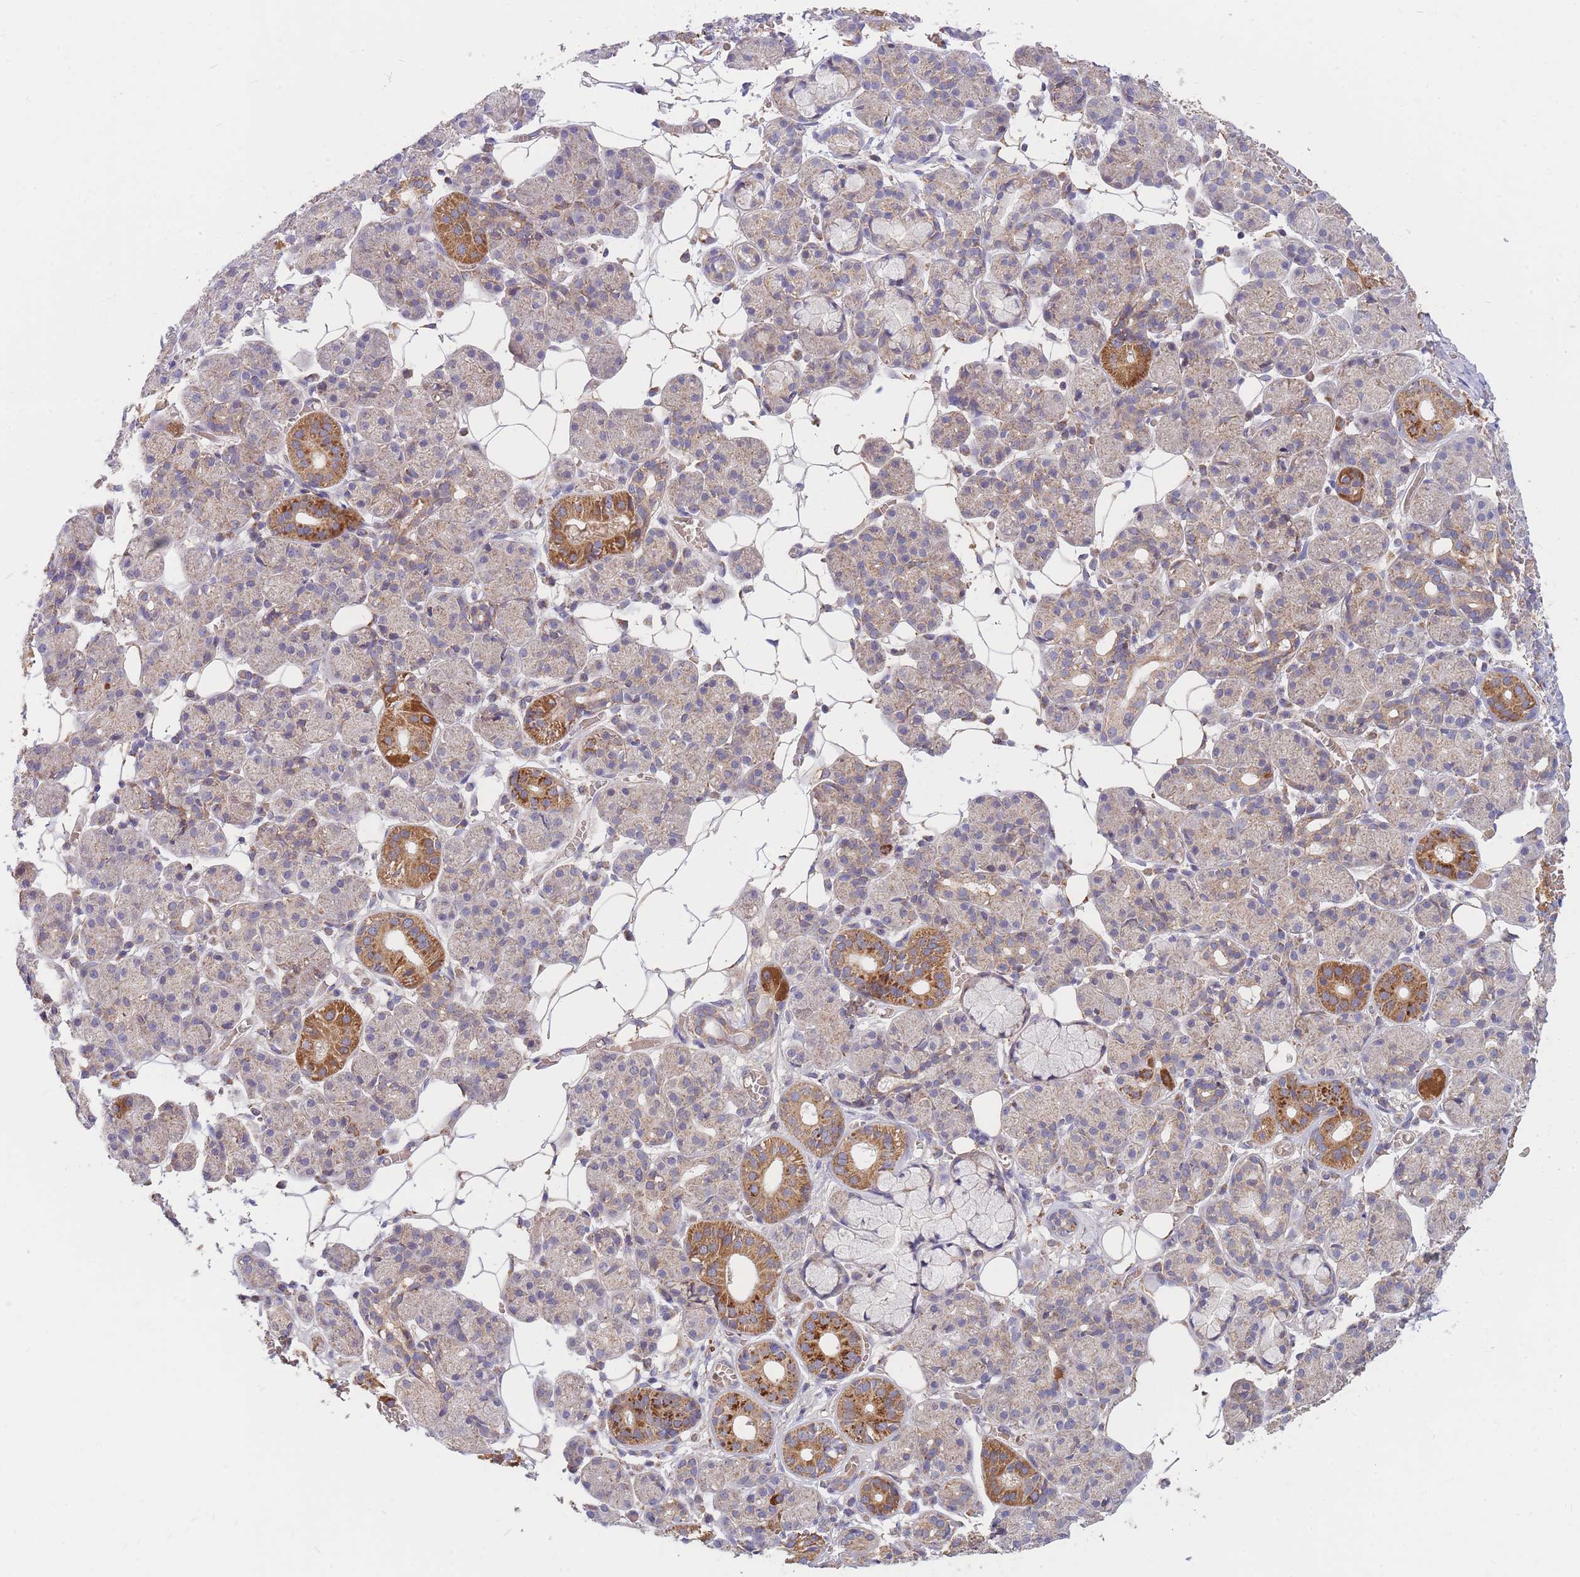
{"staining": {"intensity": "strong", "quantity": "25%-75%", "location": "cytoplasmic/membranous"}, "tissue": "salivary gland", "cell_type": "Glandular cells", "image_type": "normal", "snomed": [{"axis": "morphology", "description": "Normal tissue, NOS"}, {"axis": "topography", "description": "Salivary gland"}], "caption": "DAB (3,3'-diaminobenzidine) immunohistochemical staining of benign salivary gland demonstrates strong cytoplasmic/membranous protein staining in about 25%-75% of glandular cells.", "gene": "PTPMT1", "patient": {"sex": "male", "age": 63}}